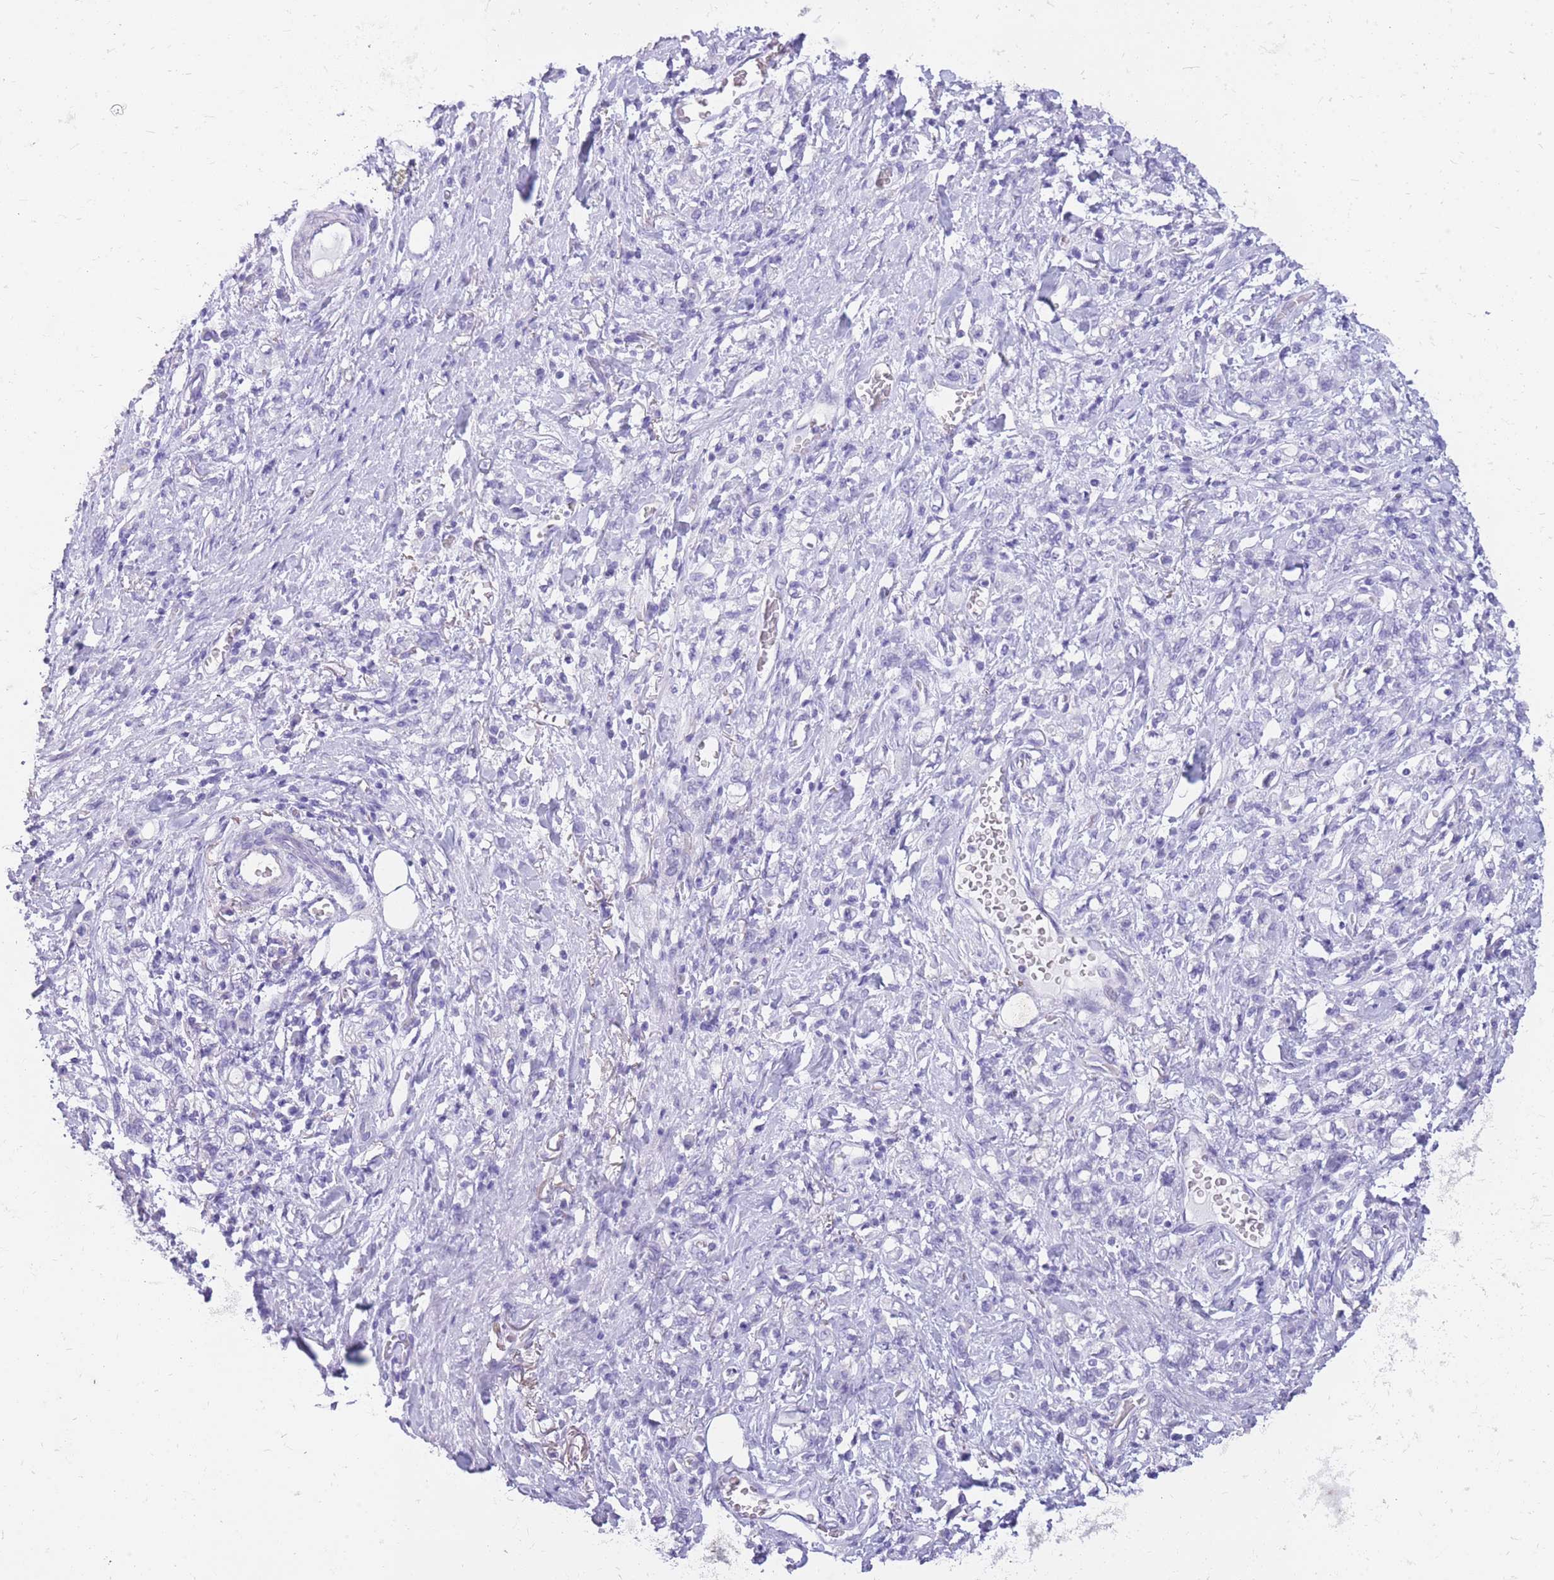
{"staining": {"intensity": "negative", "quantity": "none", "location": "none"}, "tissue": "stomach cancer", "cell_type": "Tumor cells", "image_type": "cancer", "snomed": [{"axis": "morphology", "description": "Adenocarcinoma, NOS"}, {"axis": "topography", "description": "Stomach"}], "caption": "There is no significant positivity in tumor cells of stomach adenocarcinoma.", "gene": "CYP21A2", "patient": {"sex": "male", "age": 77}}